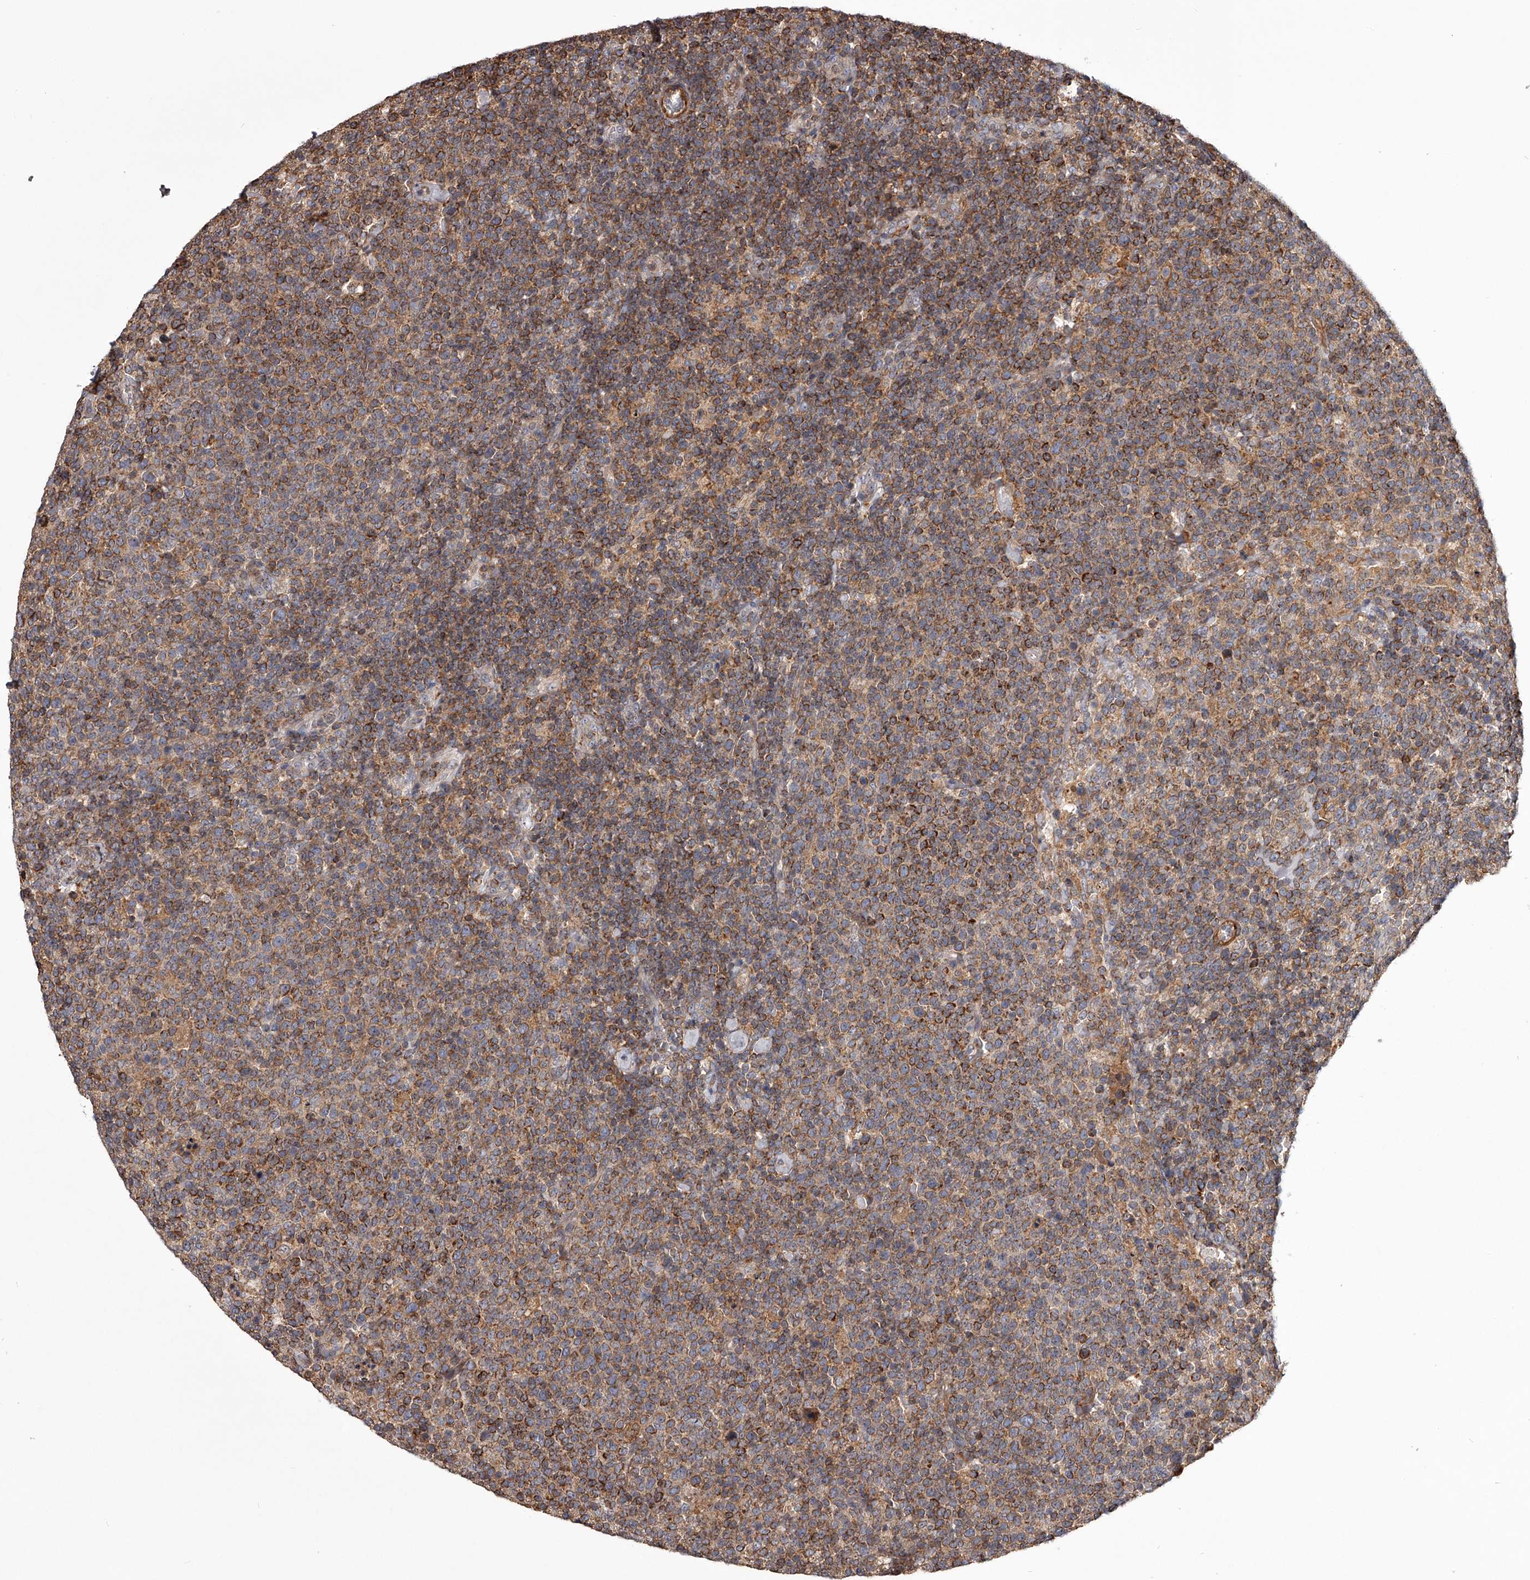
{"staining": {"intensity": "moderate", "quantity": ">75%", "location": "cytoplasmic/membranous"}, "tissue": "lymphoma", "cell_type": "Tumor cells", "image_type": "cancer", "snomed": [{"axis": "morphology", "description": "Malignant lymphoma, non-Hodgkin's type, High grade"}, {"axis": "topography", "description": "Lymph node"}], "caption": "Immunohistochemistry staining of malignant lymphoma, non-Hodgkin's type (high-grade), which displays medium levels of moderate cytoplasmic/membranous staining in about >75% of tumor cells indicating moderate cytoplasmic/membranous protein staining. The staining was performed using DAB (brown) for protein detection and nuclei were counterstained in hematoxylin (blue).", "gene": "RRP36", "patient": {"sex": "male", "age": 61}}